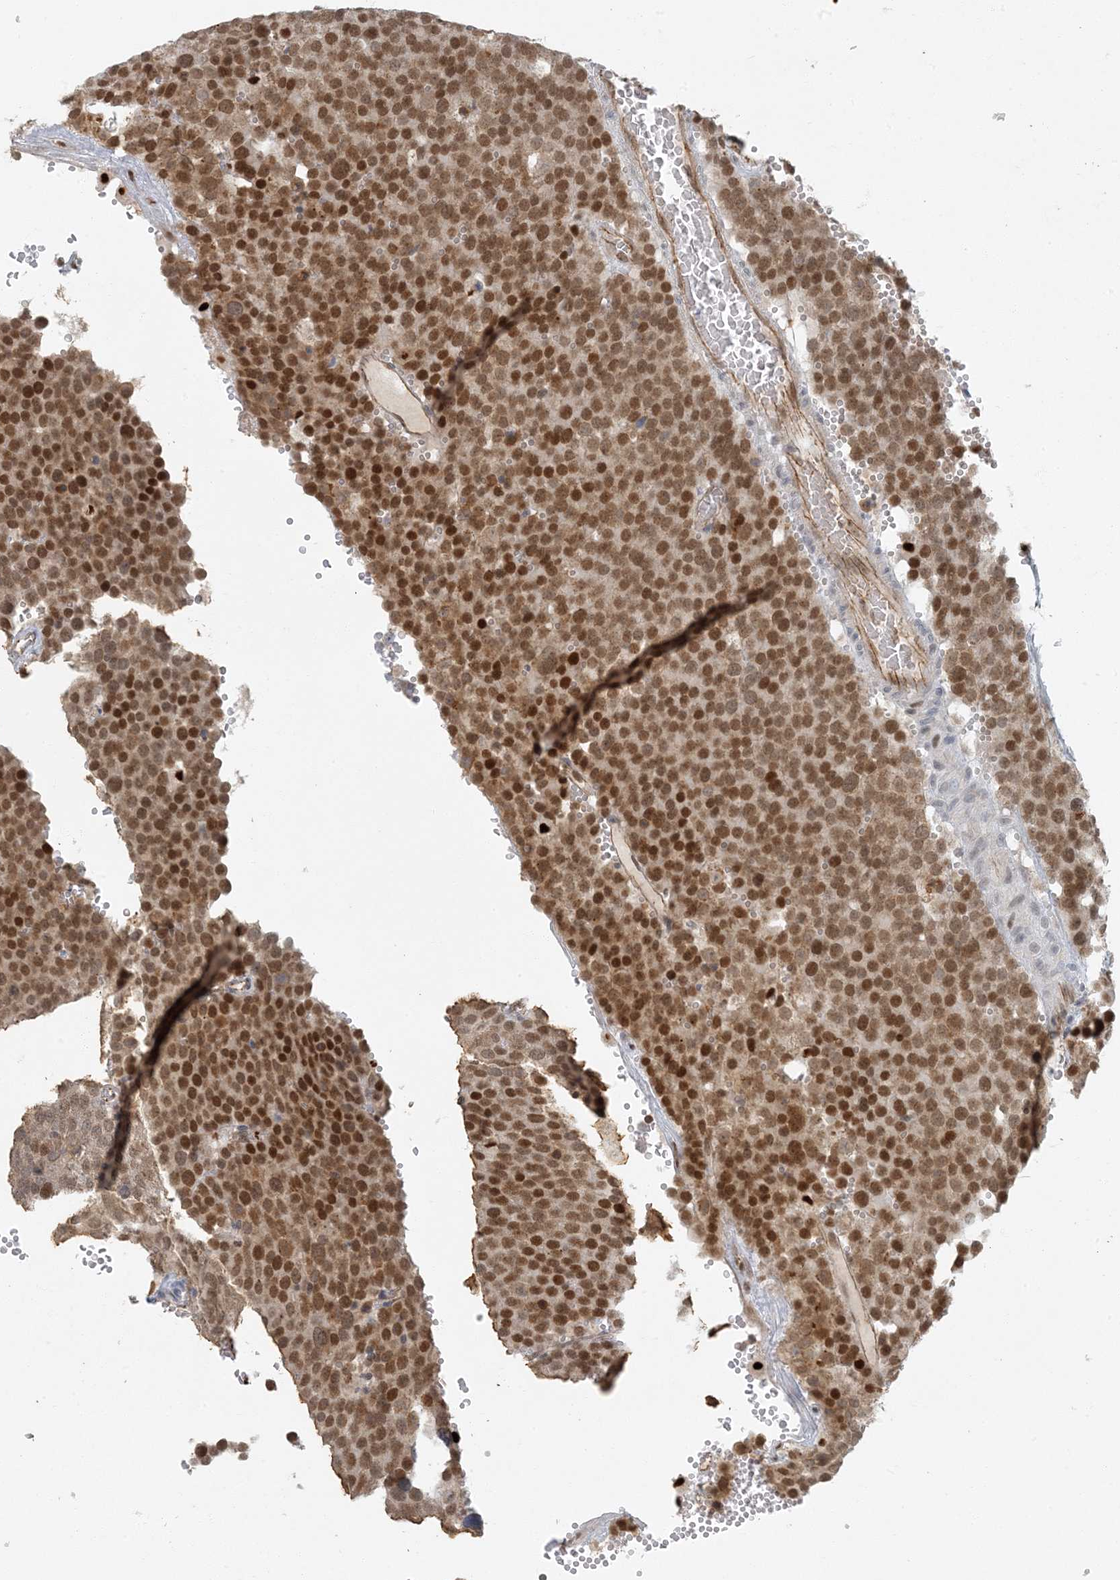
{"staining": {"intensity": "moderate", "quantity": ">75%", "location": "nuclear"}, "tissue": "testis cancer", "cell_type": "Tumor cells", "image_type": "cancer", "snomed": [{"axis": "morphology", "description": "Seminoma, NOS"}, {"axis": "topography", "description": "Testis"}], "caption": "A brown stain labels moderate nuclear expression of a protein in human testis cancer (seminoma) tumor cells.", "gene": "AK9", "patient": {"sex": "male", "age": 71}}